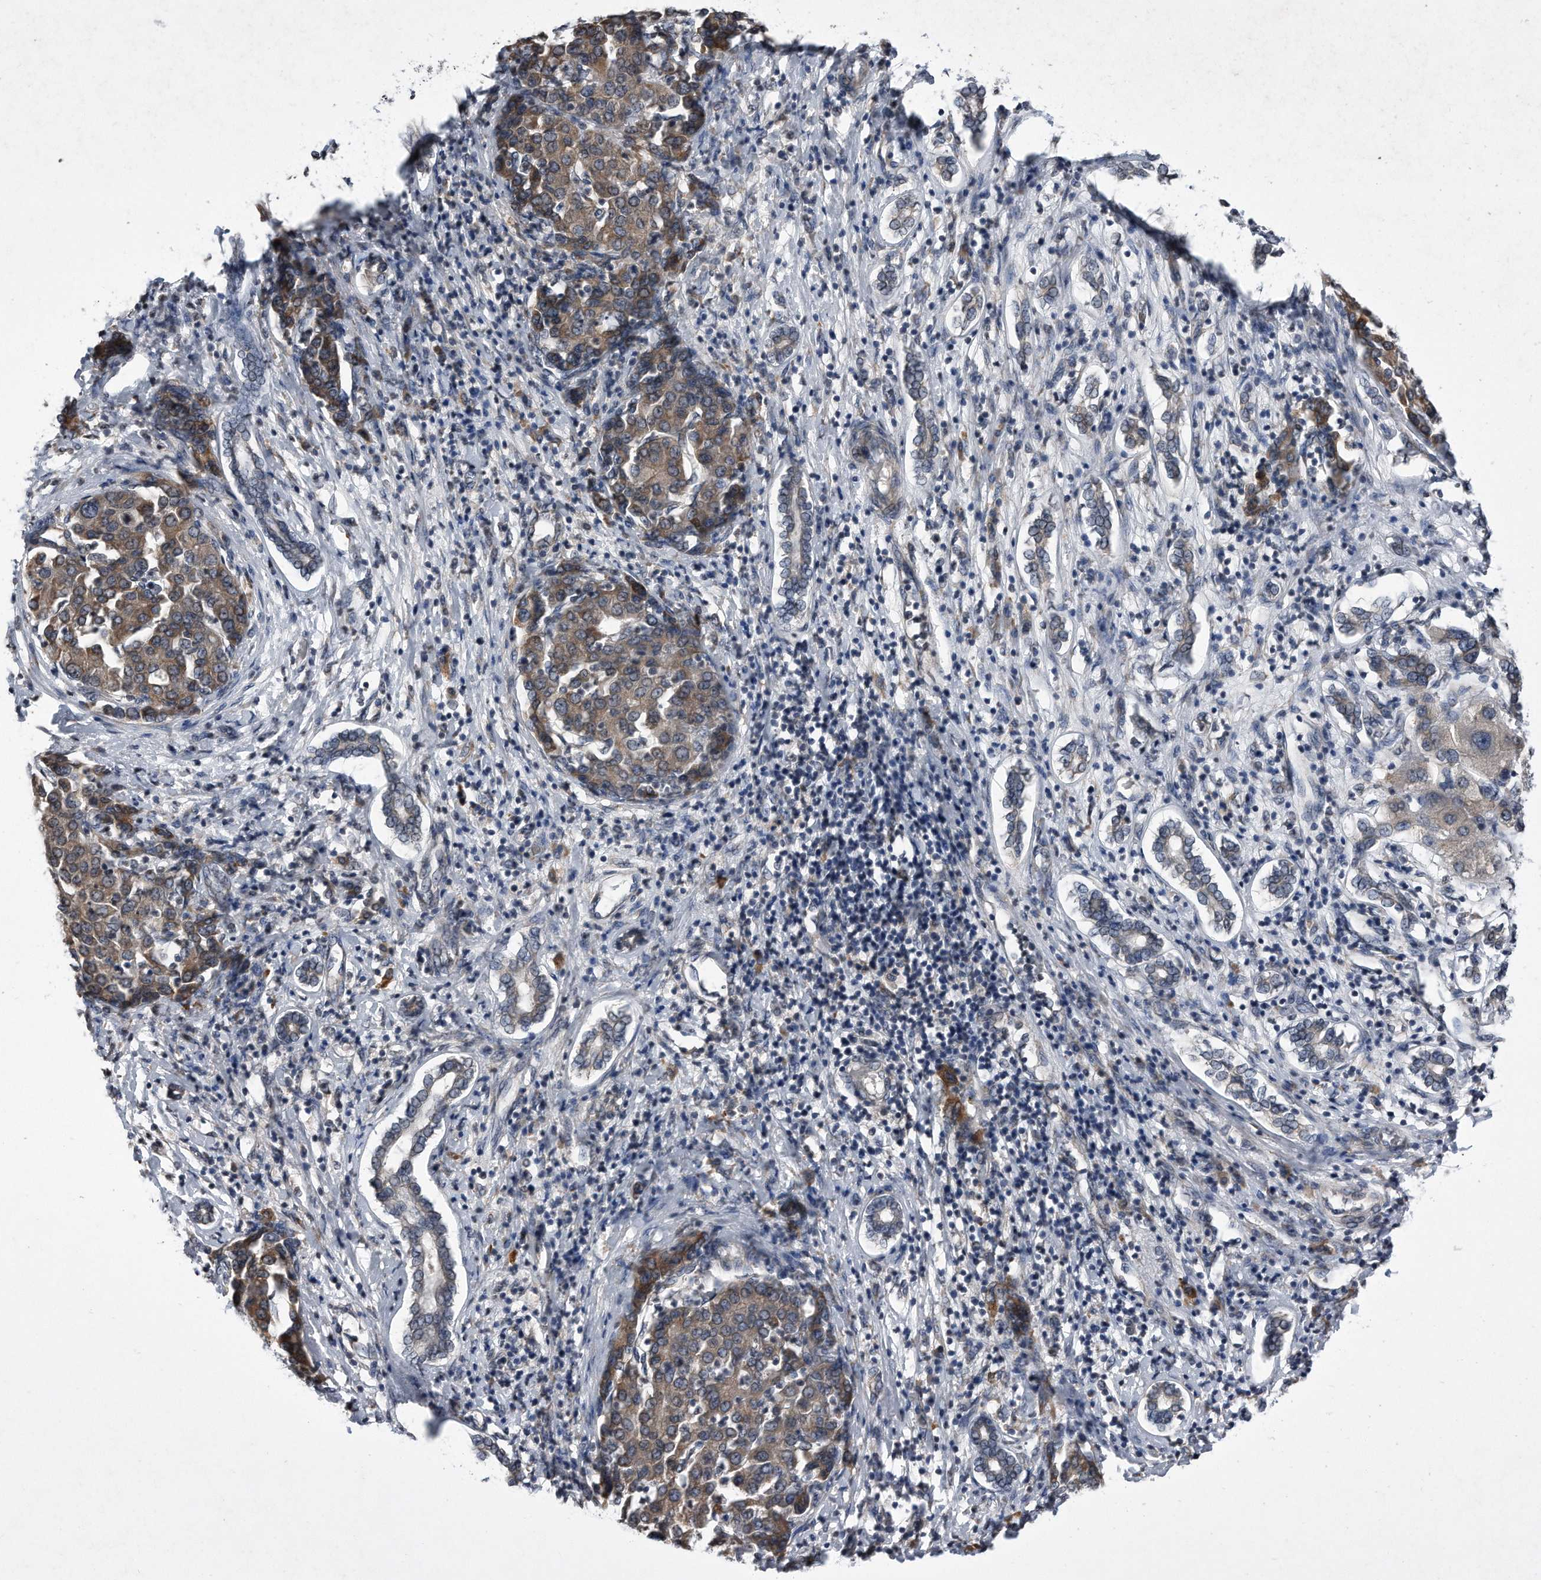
{"staining": {"intensity": "weak", "quantity": ">75%", "location": "cytoplasmic/membranous"}, "tissue": "liver cancer", "cell_type": "Tumor cells", "image_type": "cancer", "snomed": [{"axis": "morphology", "description": "Carcinoma, Hepatocellular, NOS"}, {"axis": "topography", "description": "Liver"}], "caption": "Liver cancer (hepatocellular carcinoma) was stained to show a protein in brown. There is low levels of weak cytoplasmic/membranous positivity in approximately >75% of tumor cells.", "gene": "DAB1", "patient": {"sex": "male", "age": 65}}